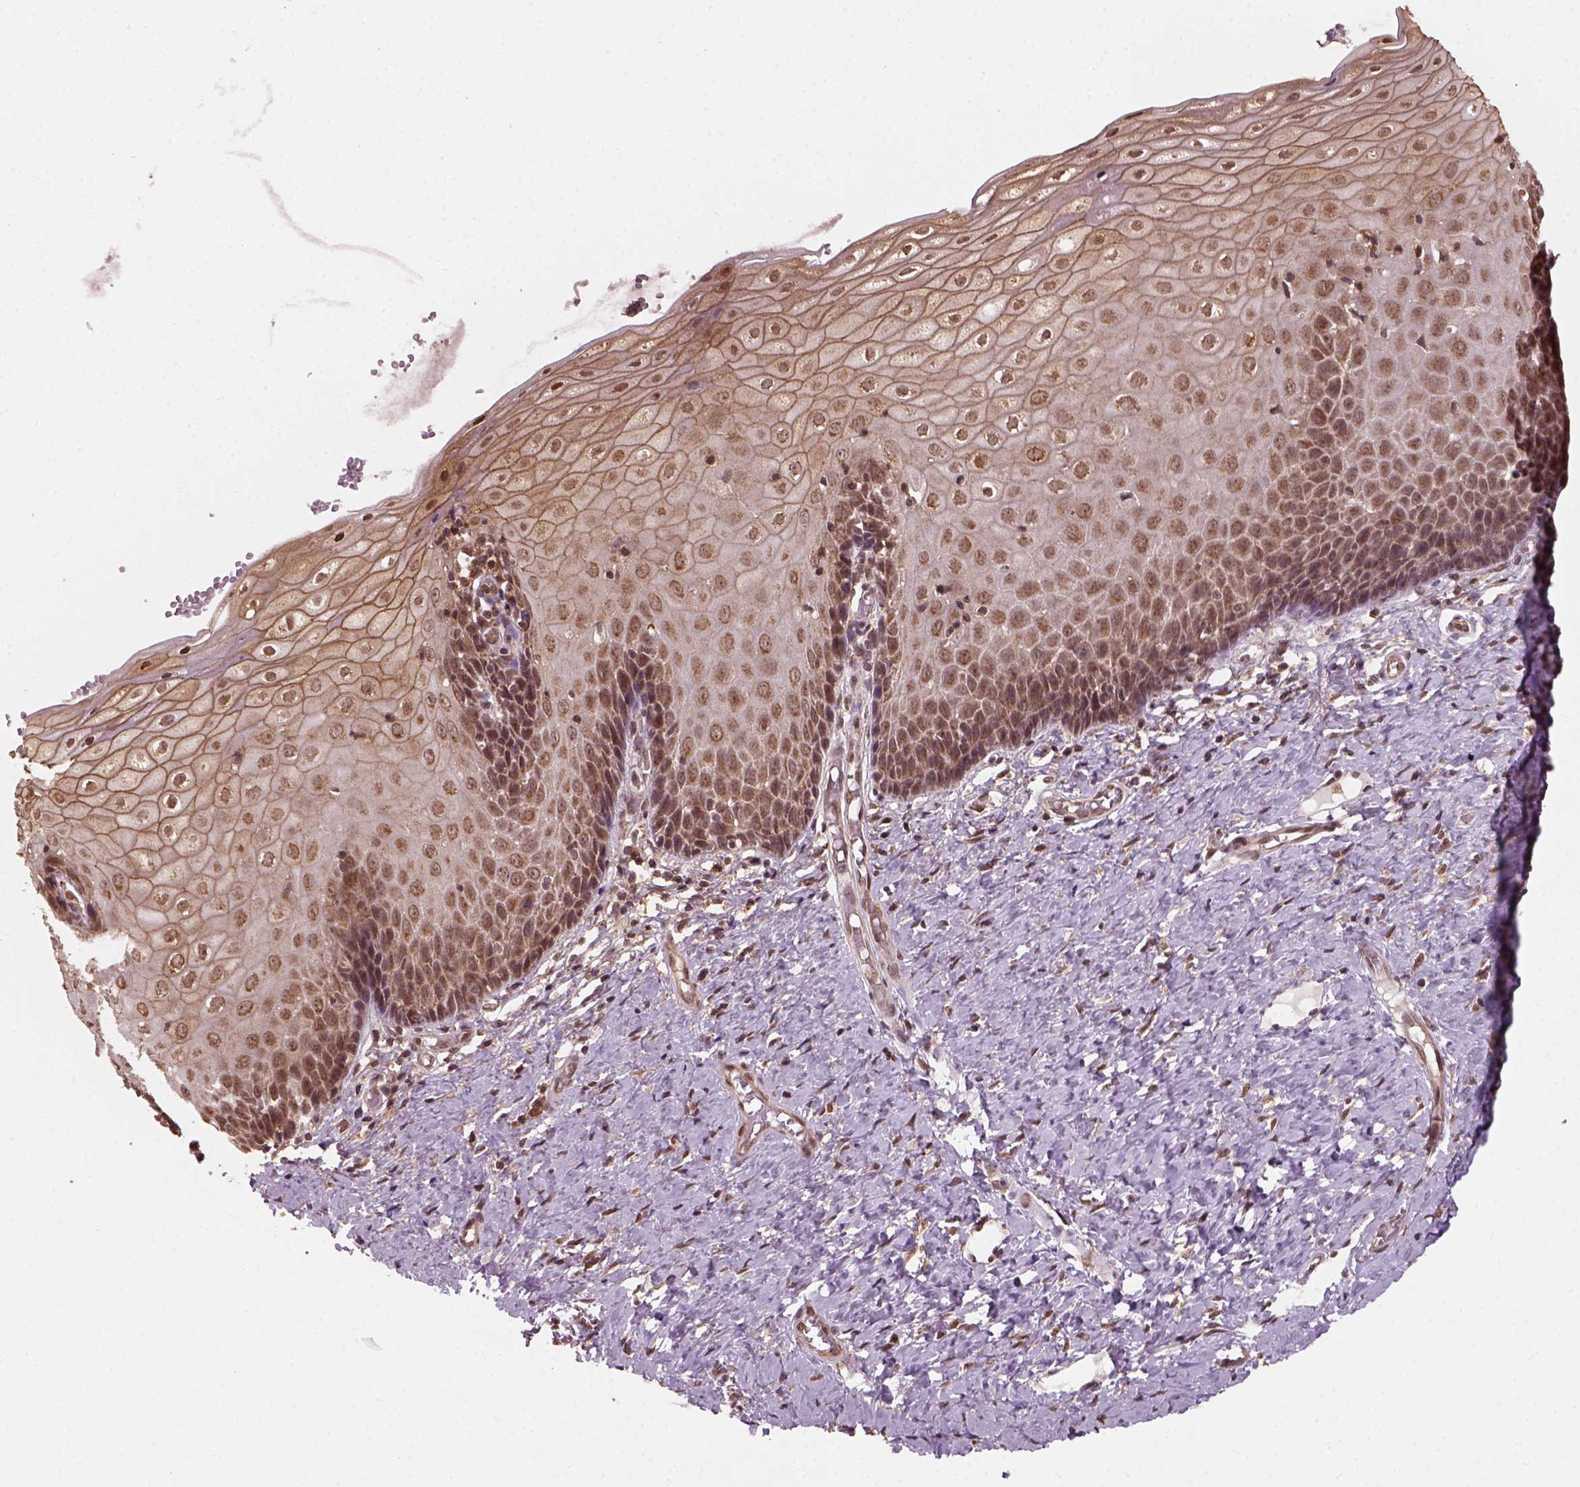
{"staining": {"intensity": "moderate", "quantity": ">75%", "location": "cytoplasmic/membranous,nuclear"}, "tissue": "cervix", "cell_type": "Glandular cells", "image_type": "normal", "snomed": [{"axis": "morphology", "description": "Normal tissue, NOS"}, {"axis": "topography", "description": "Cervix"}], "caption": "Immunohistochemical staining of benign human cervix reveals moderate cytoplasmic/membranous,nuclear protein staining in approximately >75% of glandular cells.", "gene": "NUDT9", "patient": {"sex": "female", "age": 37}}